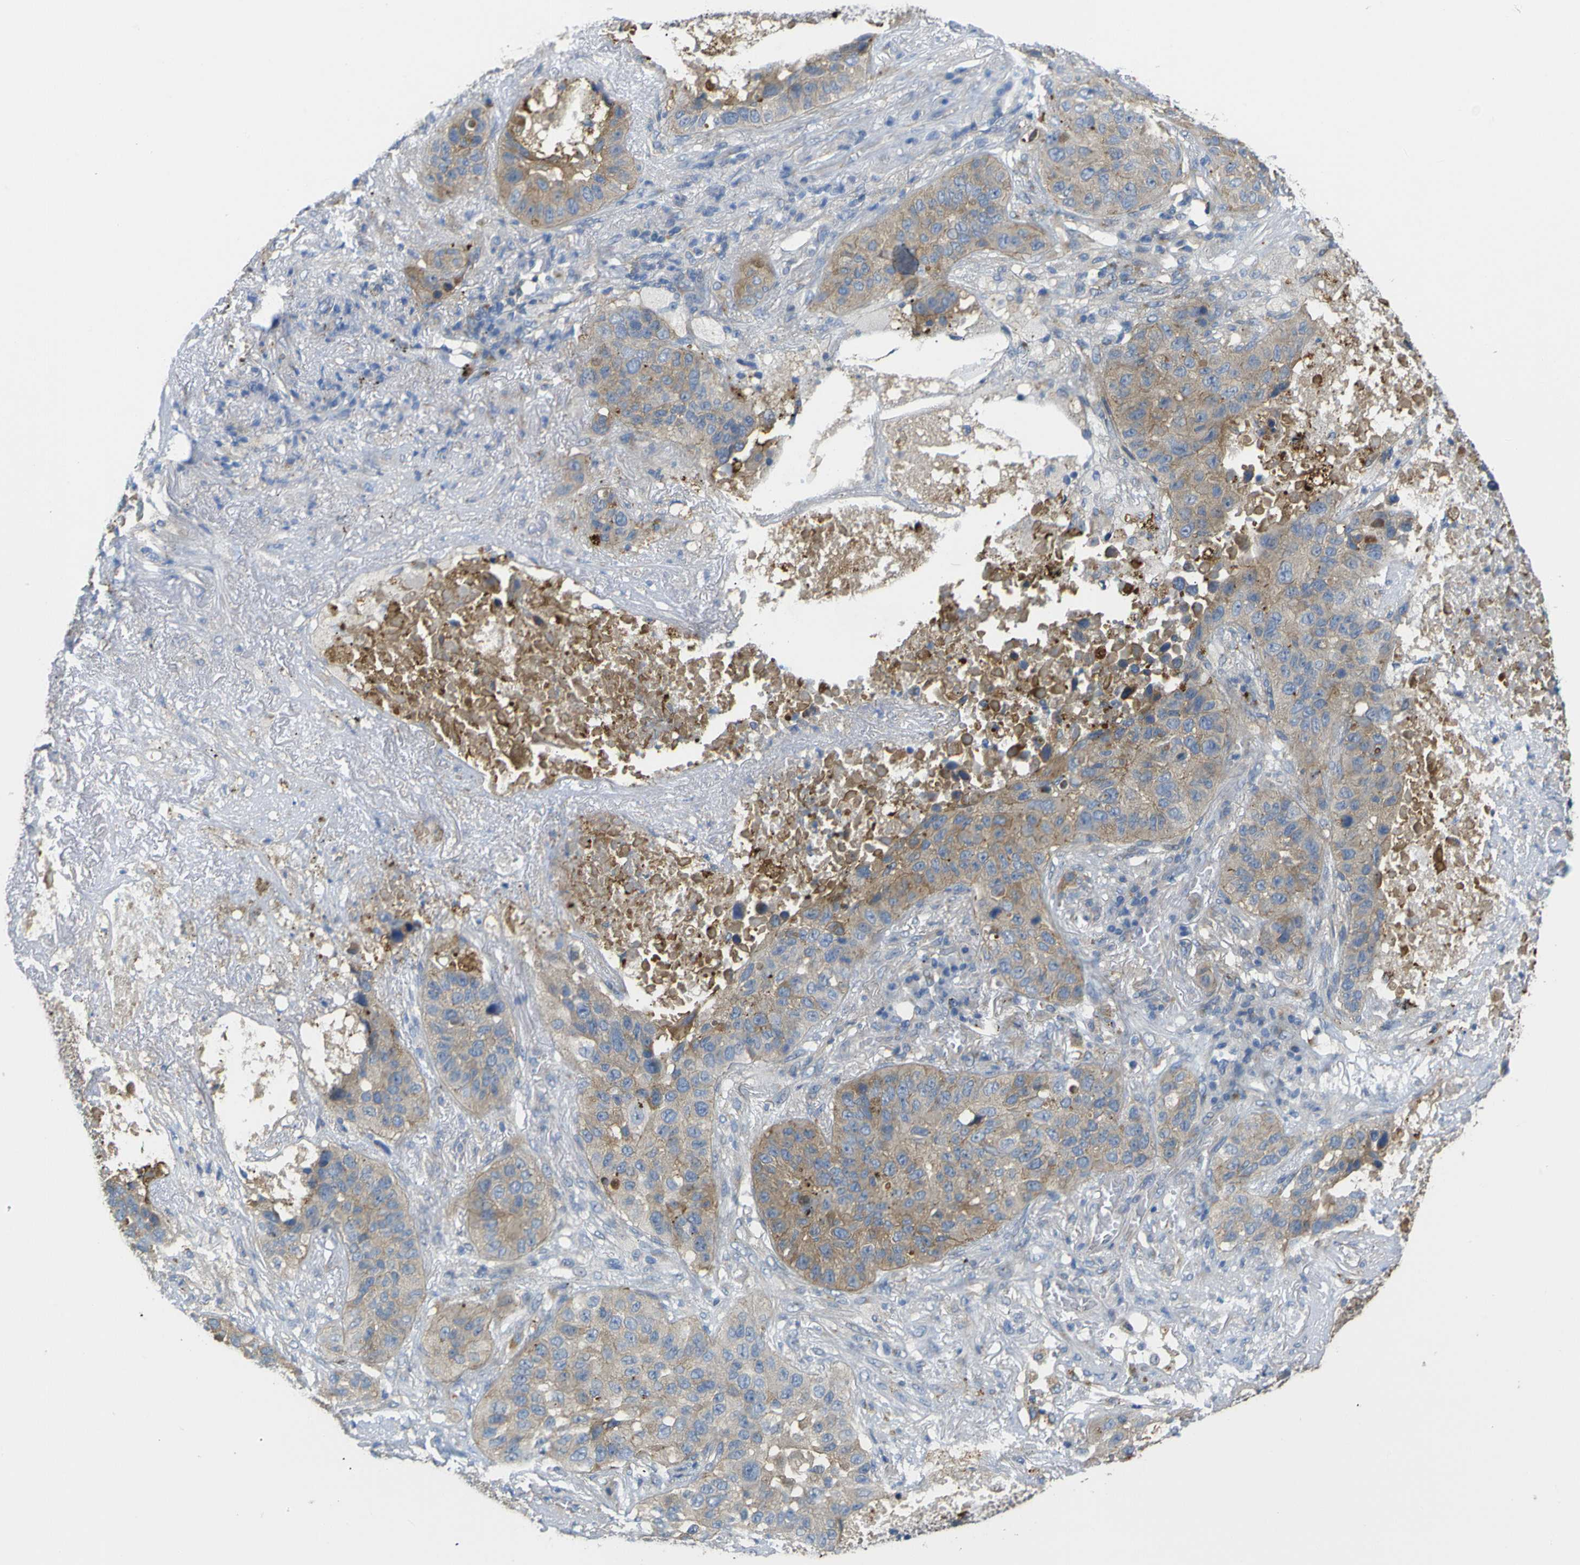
{"staining": {"intensity": "moderate", "quantity": ">75%", "location": "cytoplasmic/membranous"}, "tissue": "lung cancer", "cell_type": "Tumor cells", "image_type": "cancer", "snomed": [{"axis": "morphology", "description": "Squamous cell carcinoma, NOS"}, {"axis": "topography", "description": "Lung"}], "caption": "An immunohistochemistry image of tumor tissue is shown. Protein staining in brown labels moderate cytoplasmic/membranous positivity in lung cancer (squamous cell carcinoma) within tumor cells. The protein is stained brown, and the nuclei are stained in blue (DAB (3,3'-diaminobenzidine) IHC with brightfield microscopy, high magnification).", "gene": "SYPL1", "patient": {"sex": "male", "age": 57}}